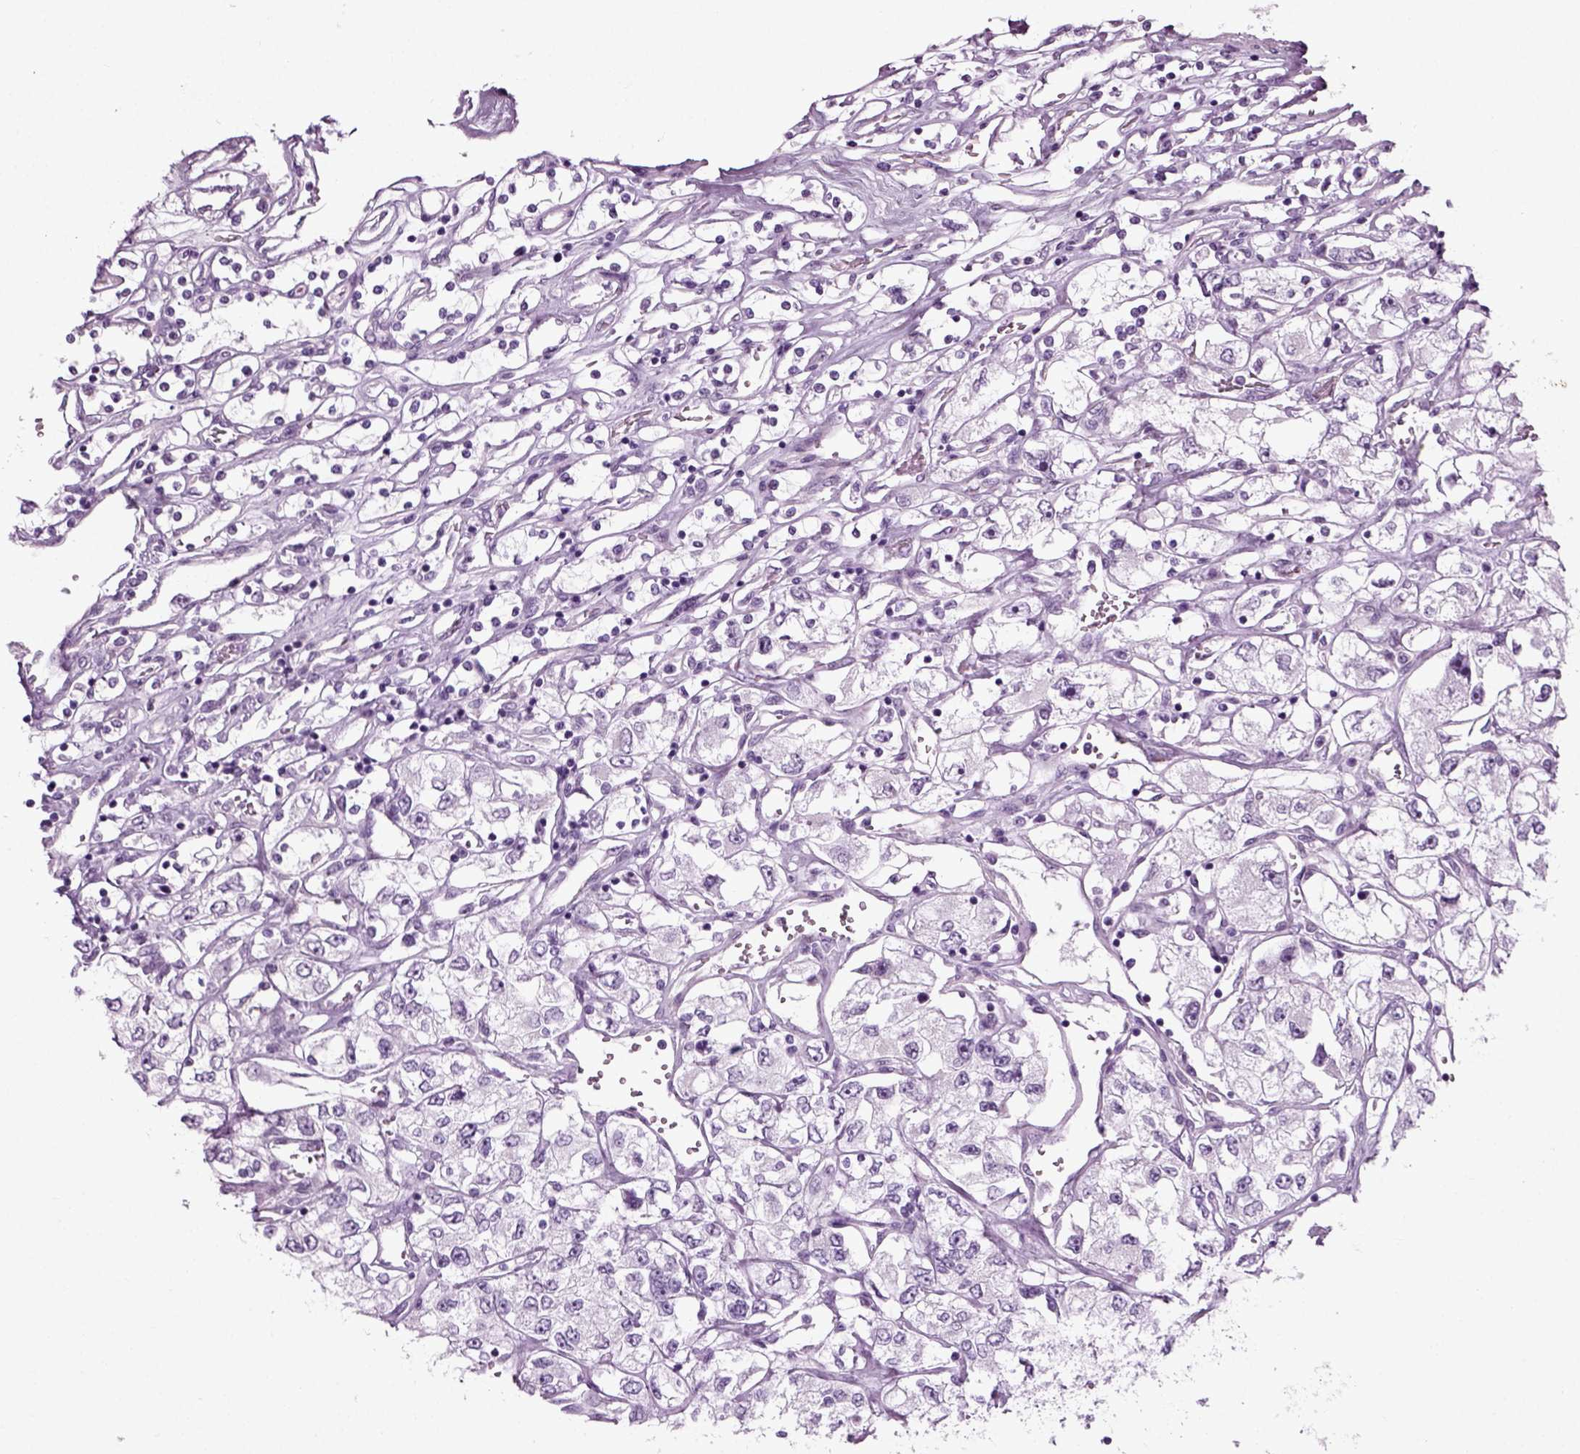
{"staining": {"intensity": "negative", "quantity": "none", "location": "none"}, "tissue": "renal cancer", "cell_type": "Tumor cells", "image_type": "cancer", "snomed": [{"axis": "morphology", "description": "Adenocarcinoma, NOS"}, {"axis": "topography", "description": "Kidney"}], "caption": "Immunohistochemical staining of adenocarcinoma (renal) shows no significant expression in tumor cells. (Immunohistochemistry (ihc), brightfield microscopy, high magnification).", "gene": "PRLH", "patient": {"sex": "female", "age": 59}}